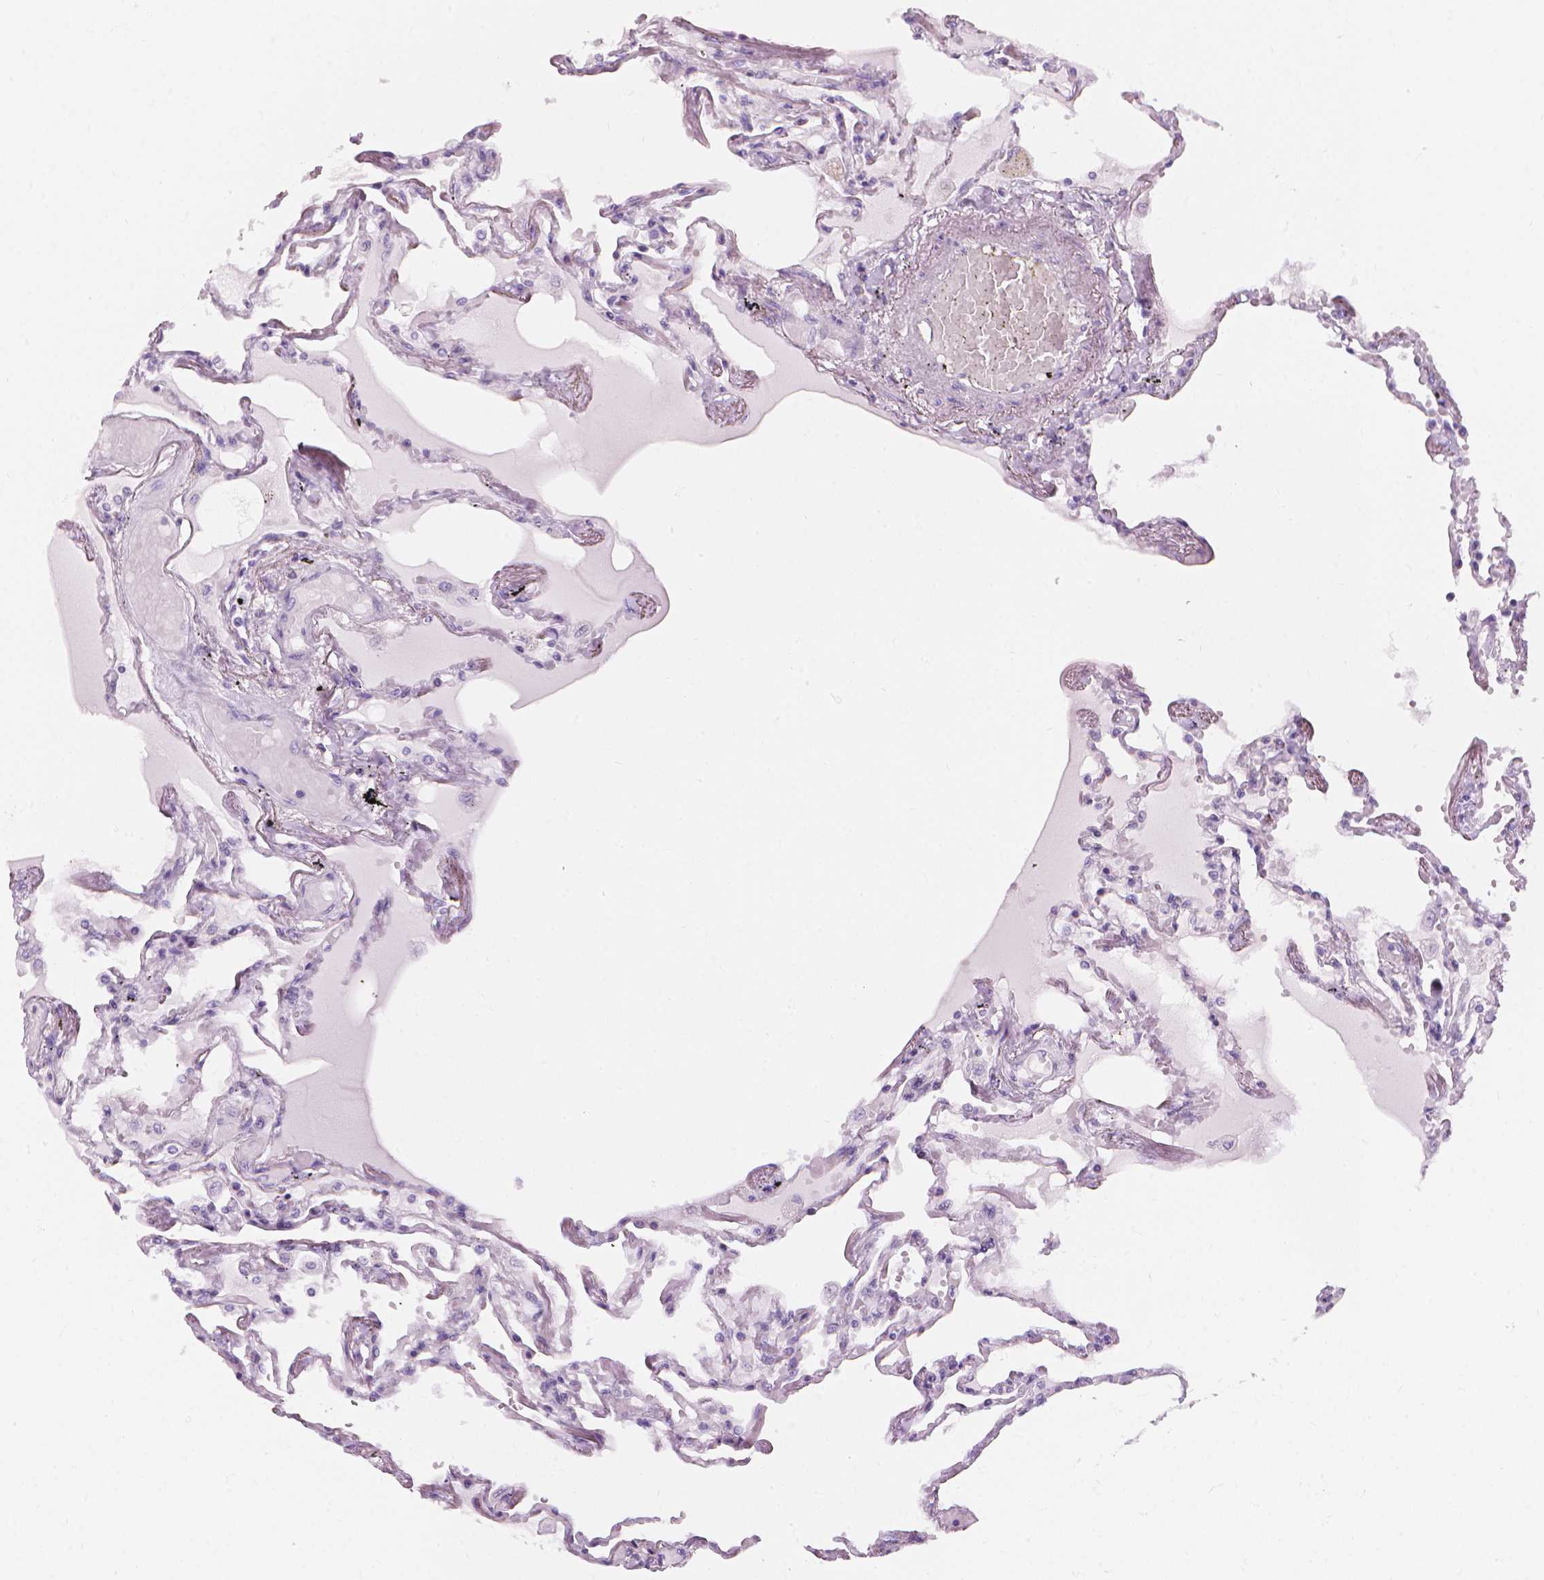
{"staining": {"intensity": "negative", "quantity": "none", "location": "none"}, "tissue": "lung", "cell_type": "Alveolar cells", "image_type": "normal", "snomed": [{"axis": "morphology", "description": "Normal tissue, NOS"}, {"axis": "morphology", "description": "Adenocarcinoma, NOS"}, {"axis": "topography", "description": "Cartilage tissue"}, {"axis": "topography", "description": "Lung"}], "caption": "This image is of normal lung stained with IHC to label a protein in brown with the nuclei are counter-stained blue. There is no expression in alveolar cells.", "gene": "DCAF8L1", "patient": {"sex": "female", "age": 67}}